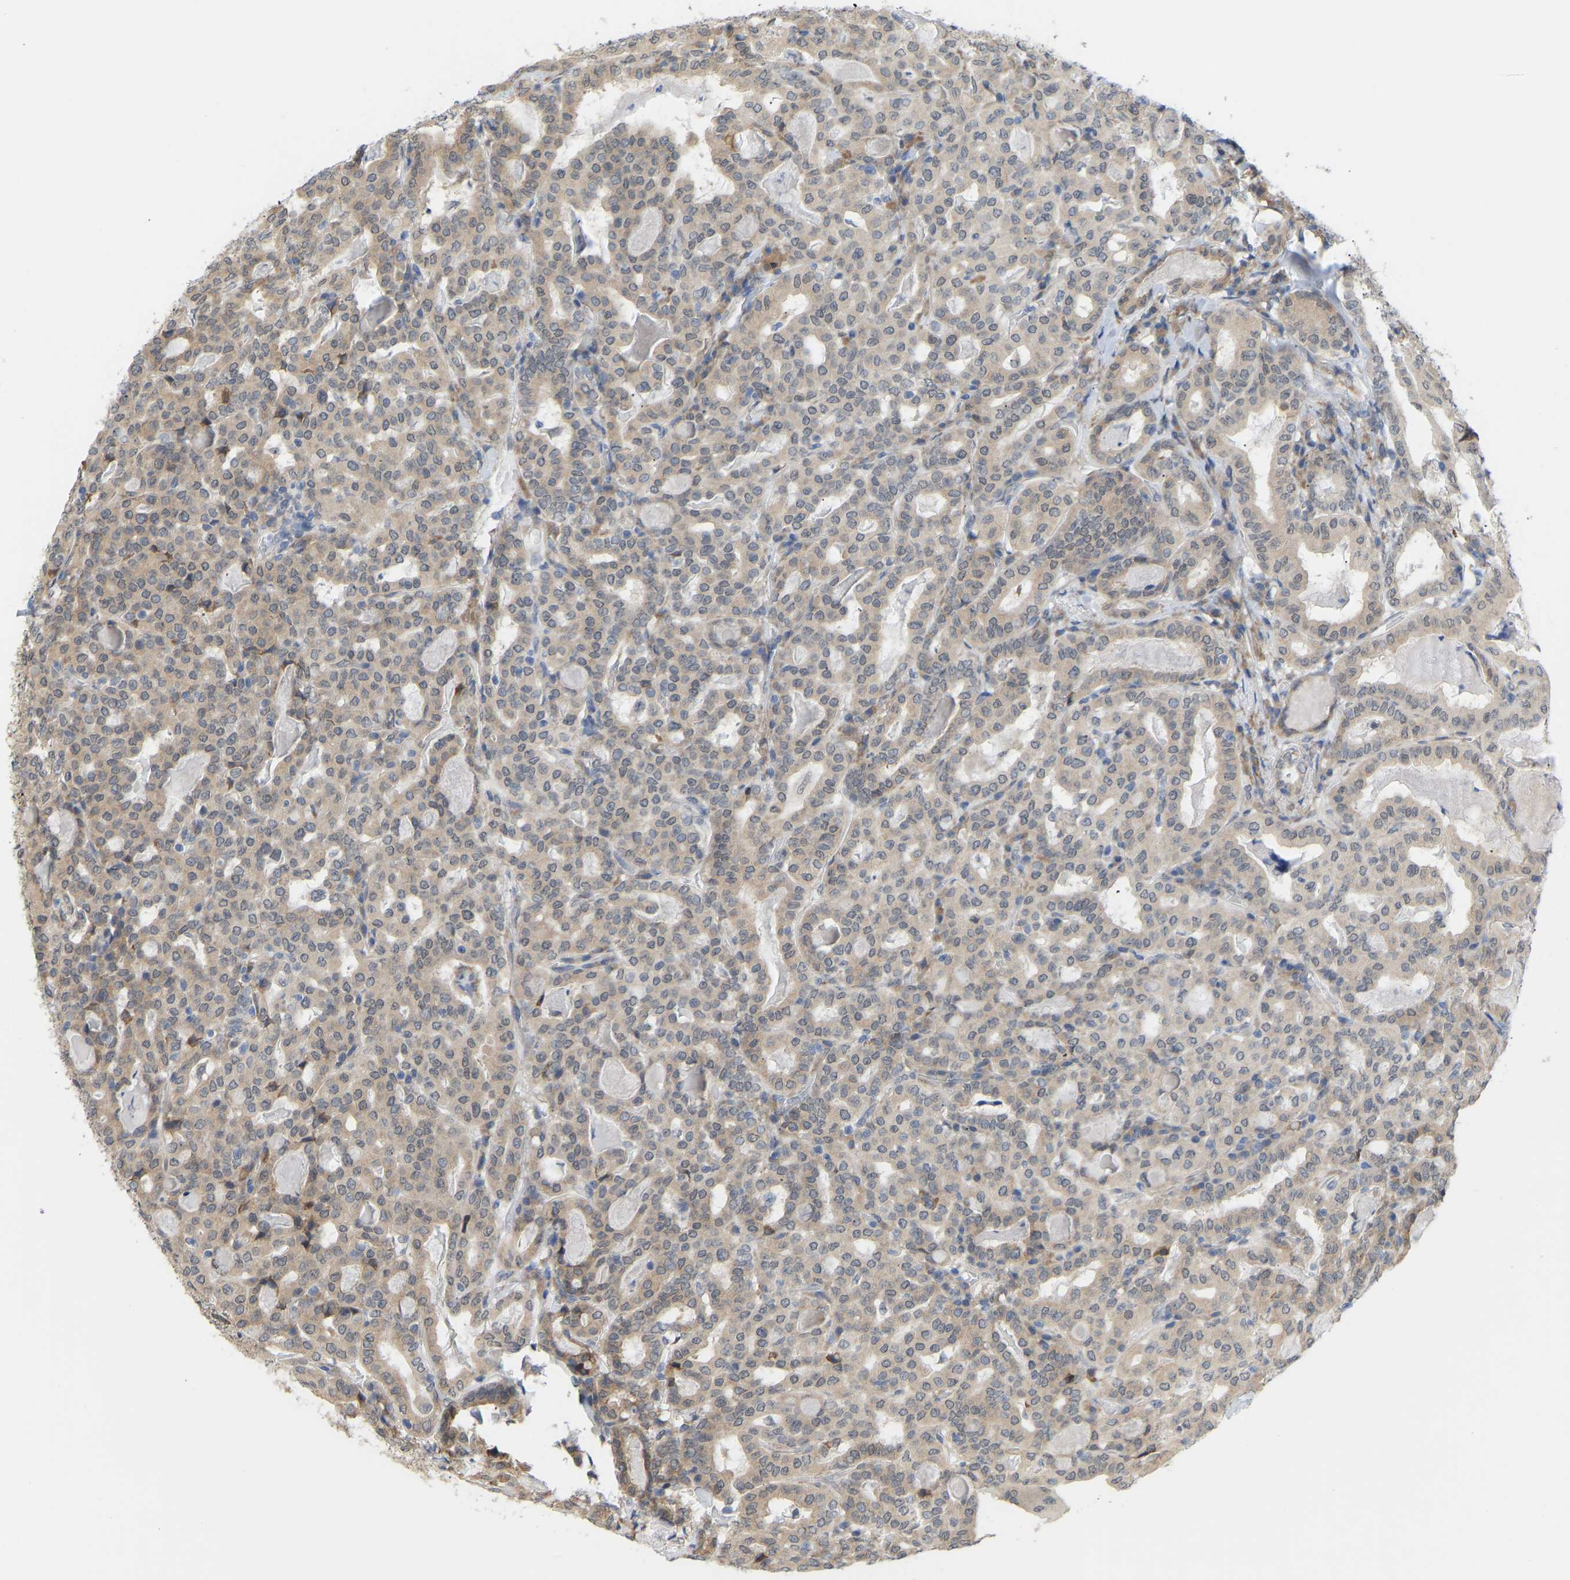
{"staining": {"intensity": "weak", "quantity": ">75%", "location": "cytoplasmic/membranous"}, "tissue": "thyroid cancer", "cell_type": "Tumor cells", "image_type": "cancer", "snomed": [{"axis": "morphology", "description": "Papillary adenocarcinoma, NOS"}, {"axis": "topography", "description": "Thyroid gland"}], "caption": "Tumor cells demonstrate weak cytoplasmic/membranous staining in approximately >75% of cells in thyroid cancer (papillary adenocarcinoma).", "gene": "BEND3", "patient": {"sex": "female", "age": 42}}